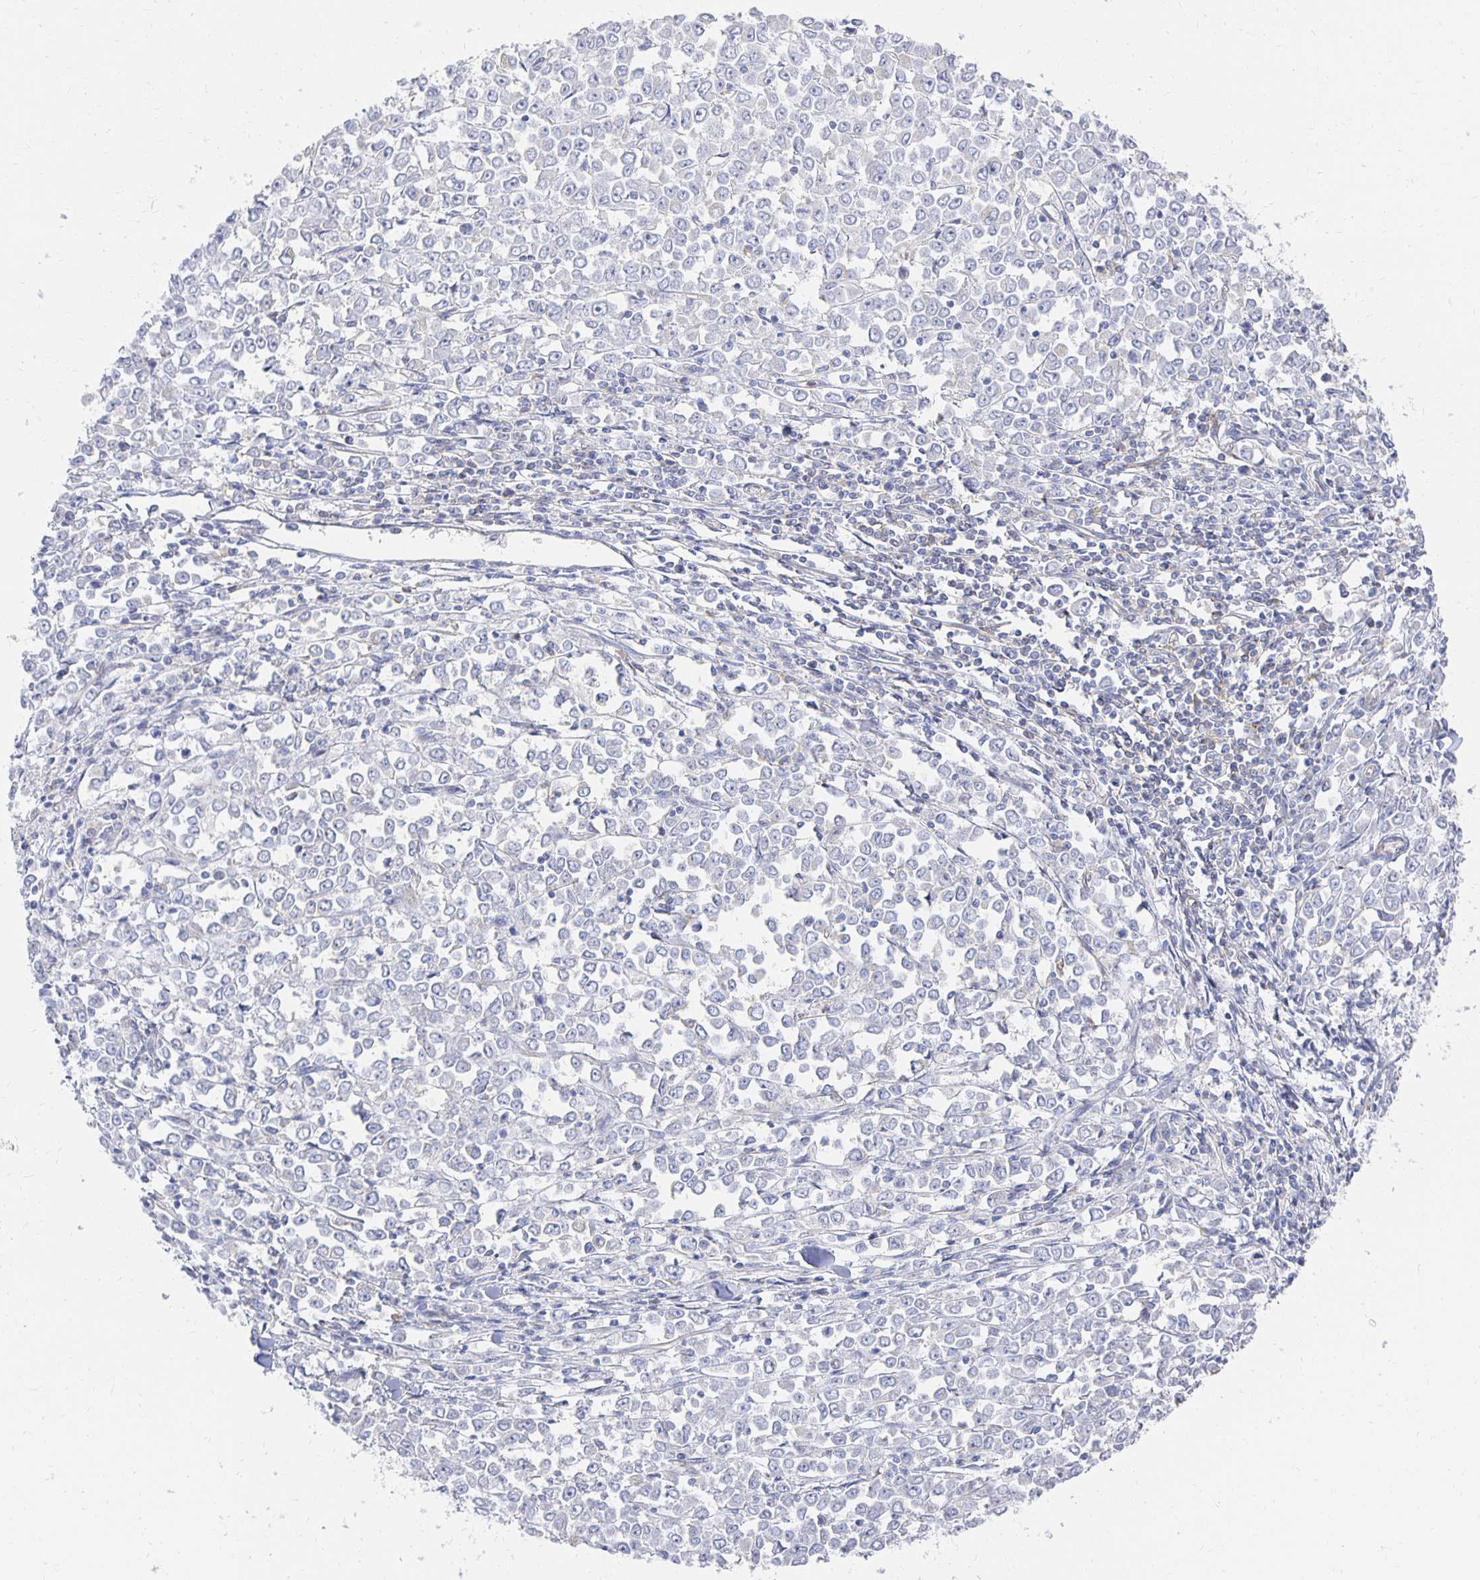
{"staining": {"intensity": "weak", "quantity": "<25%", "location": "cytoplasmic/membranous"}, "tissue": "stomach cancer", "cell_type": "Tumor cells", "image_type": "cancer", "snomed": [{"axis": "morphology", "description": "Adenocarcinoma, NOS"}, {"axis": "topography", "description": "Stomach, upper"}], "caption": "The image demonstrates no staining of tumor cells in adenocarcinoma (stomach).", "gene": "TAAR1", "patient": {"sex": "male", "age": 70}}